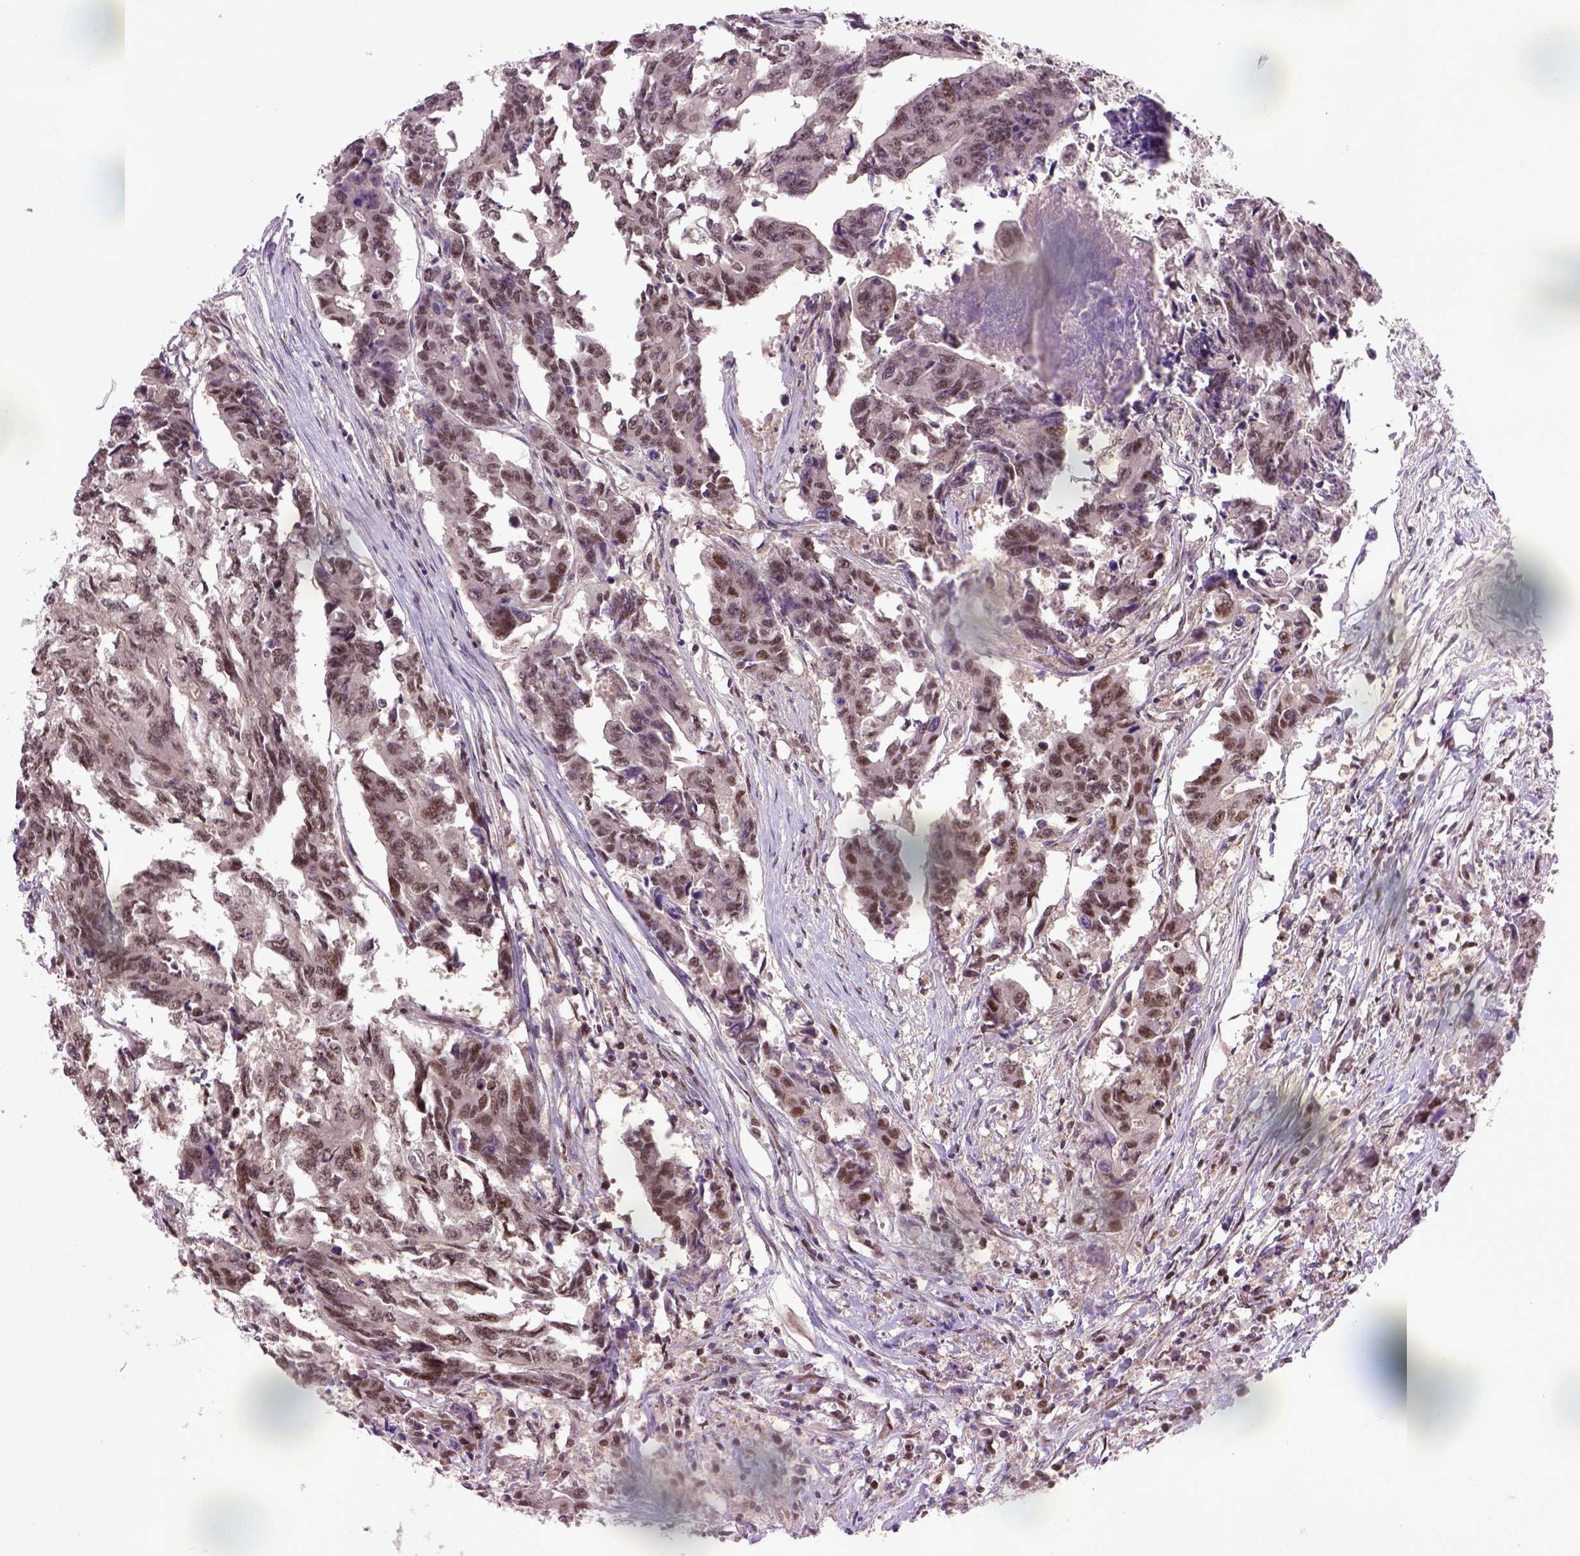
{"staining": {"intensity": "moderate", "quantity": ">75%", "location": "nuclear"}, "tissue": "colorectal cancer", "cell_type": "Tumor cells", "image_type": "cancer", "snomed": [{"axis": "morphology", "description": "Adenocarcinoma, NOS"}, {"axis": "topography", "description": "Rectum"}], "caption": "A histopathology image of colorectal cancer stained for a protein shows moderate nuclear brown staining in tumor cells.", "gene": "UBA3", "patient": {"sex": "male", "age": 54}}